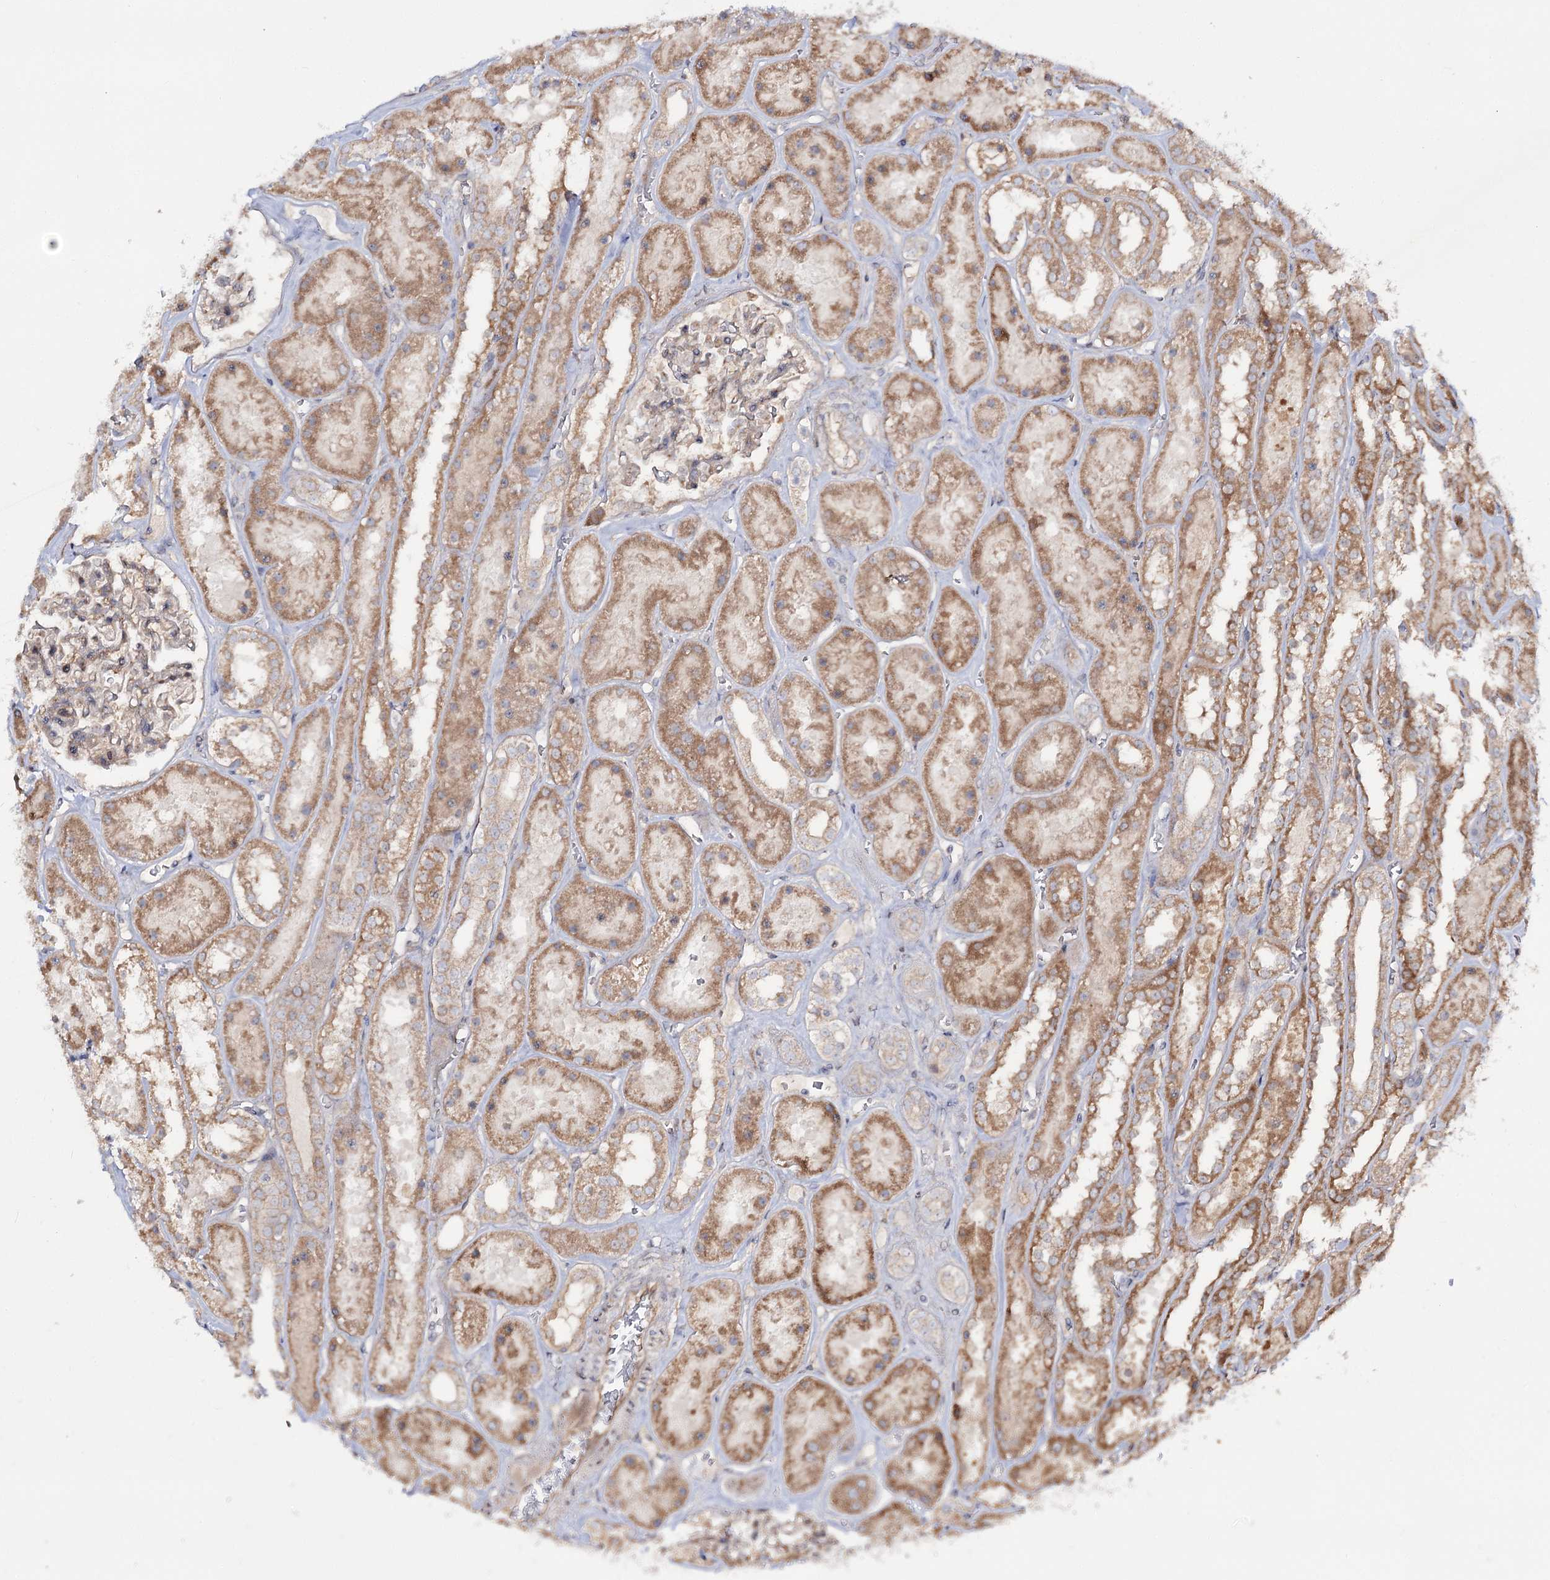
{"staining": {"intensity": "weak", "quantity": ">75%", "location": "cytoplasmic/membranous"}, "tissue": "kidney", "cell_type": "Cells in glomeruli", "image_type": "normal", "snomed": [{"axis": "morphology", "description": "Normal tissue, NOS"}, {"axis": "topography", "description": "Kidney"}], "caption": "High-magnification brightfield microscopy of unremarkable kidney stained with DAB (3,3'-diaminobenzidine) (brown) and counterstained with hematoxylin (blue). cells in glomeruli exhibit weak cytoplasmic/membranous expression is seen in about>75% of cells.", "gene": "C11orf80", "patient": {"sex": "female", "age": 41}}